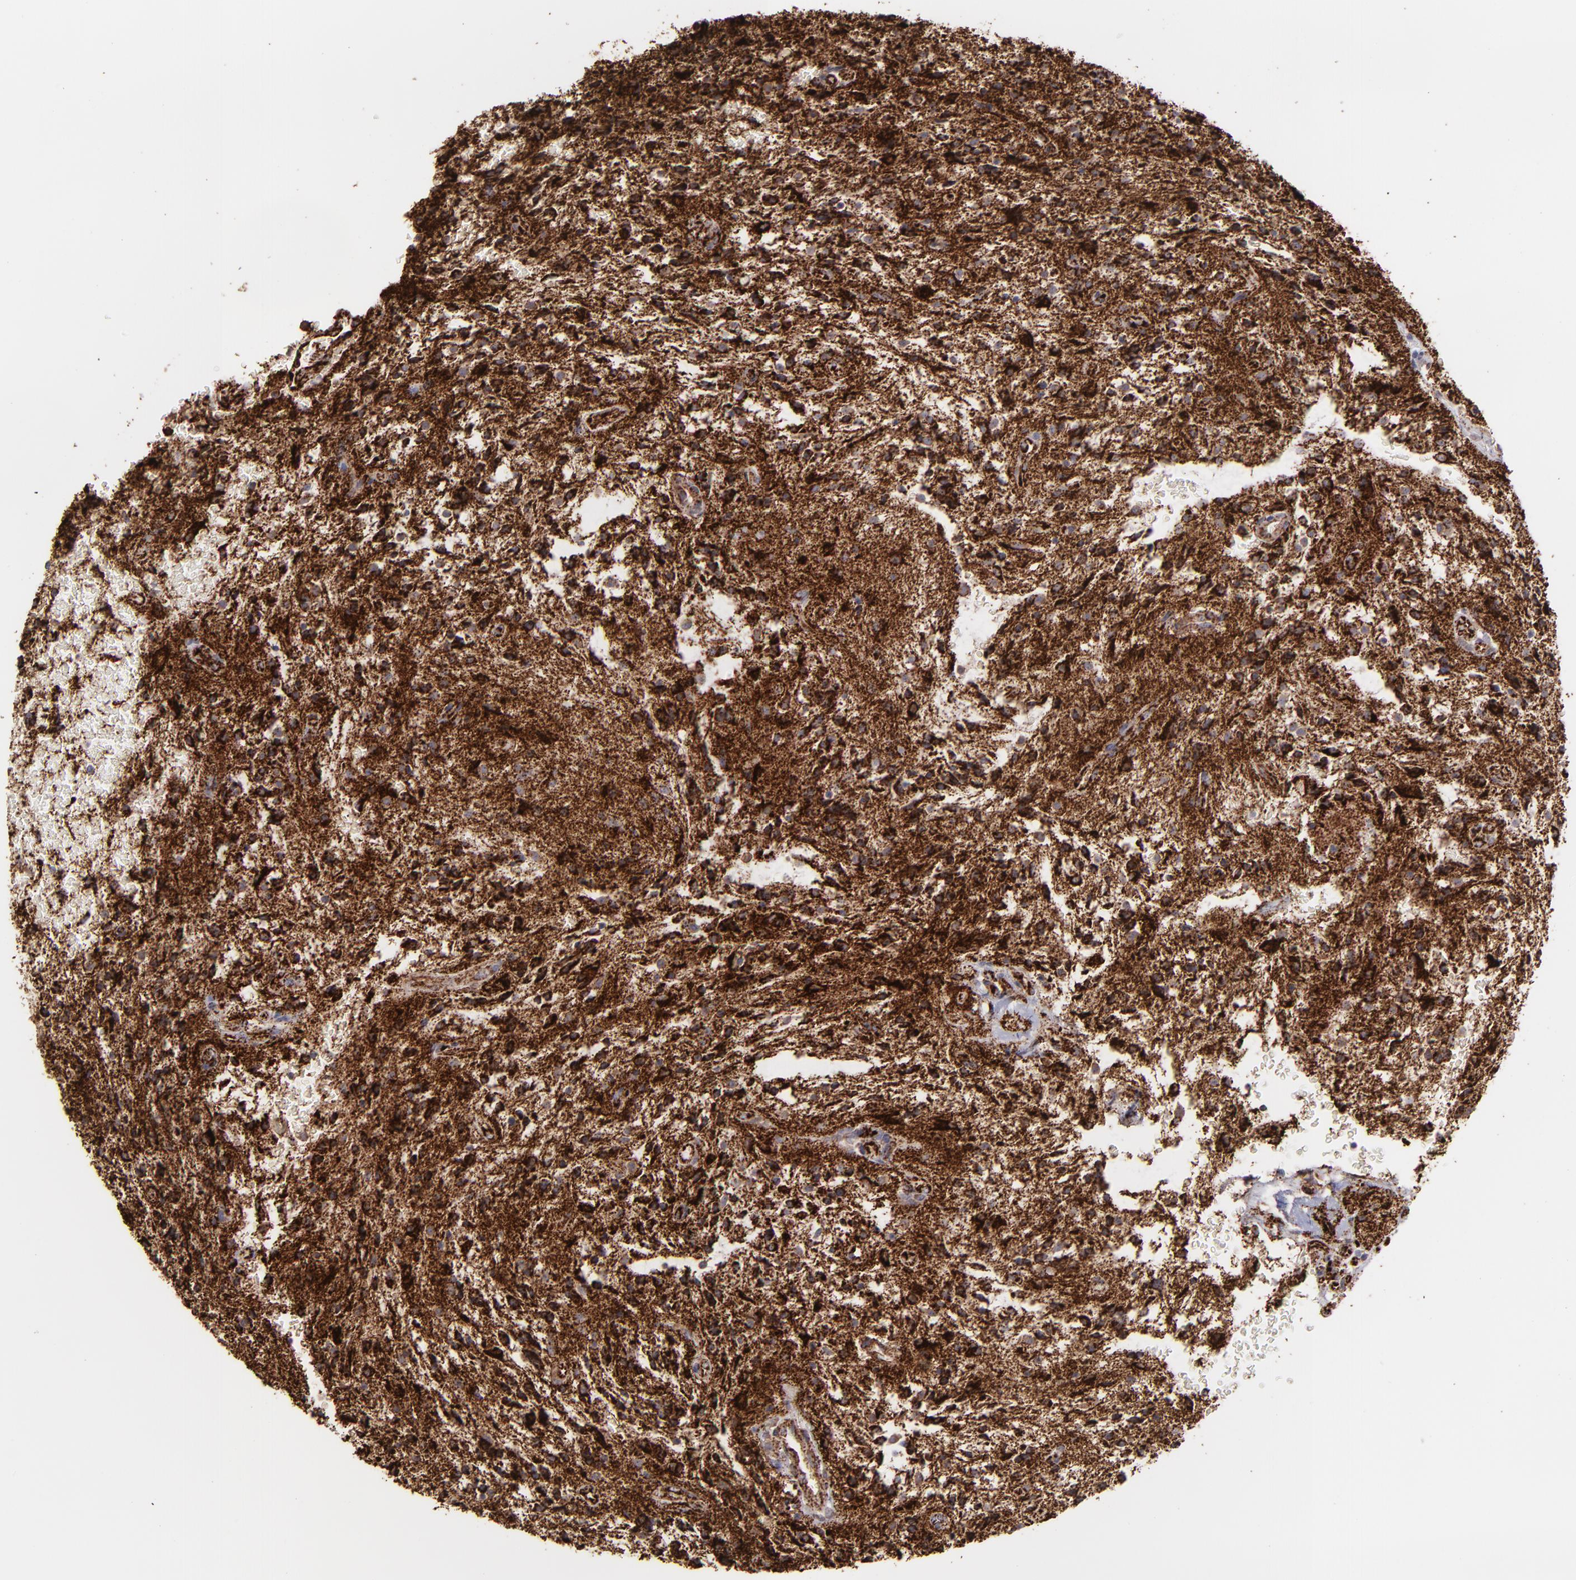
{"staining": {"intensity": "strong", "quantity": ">75%", "location": "cytoplasmic/membranous"}, "tissue": "glioma", "cell_type": "Tumor cells", "image_type": "cancer", "snomed": [{"axis": "morphology", "description": "Glioma, malignant, NOS"}, {"axis": "topography", "description": "Cerebellum"}], "caption": "A photomicrograph of glioma stained for a protein exhibits strong cytoplasmic/membranous brown staining in tumor cells.", "gene": "MAOB", "patient": {"sex": "female", "age": 10}}